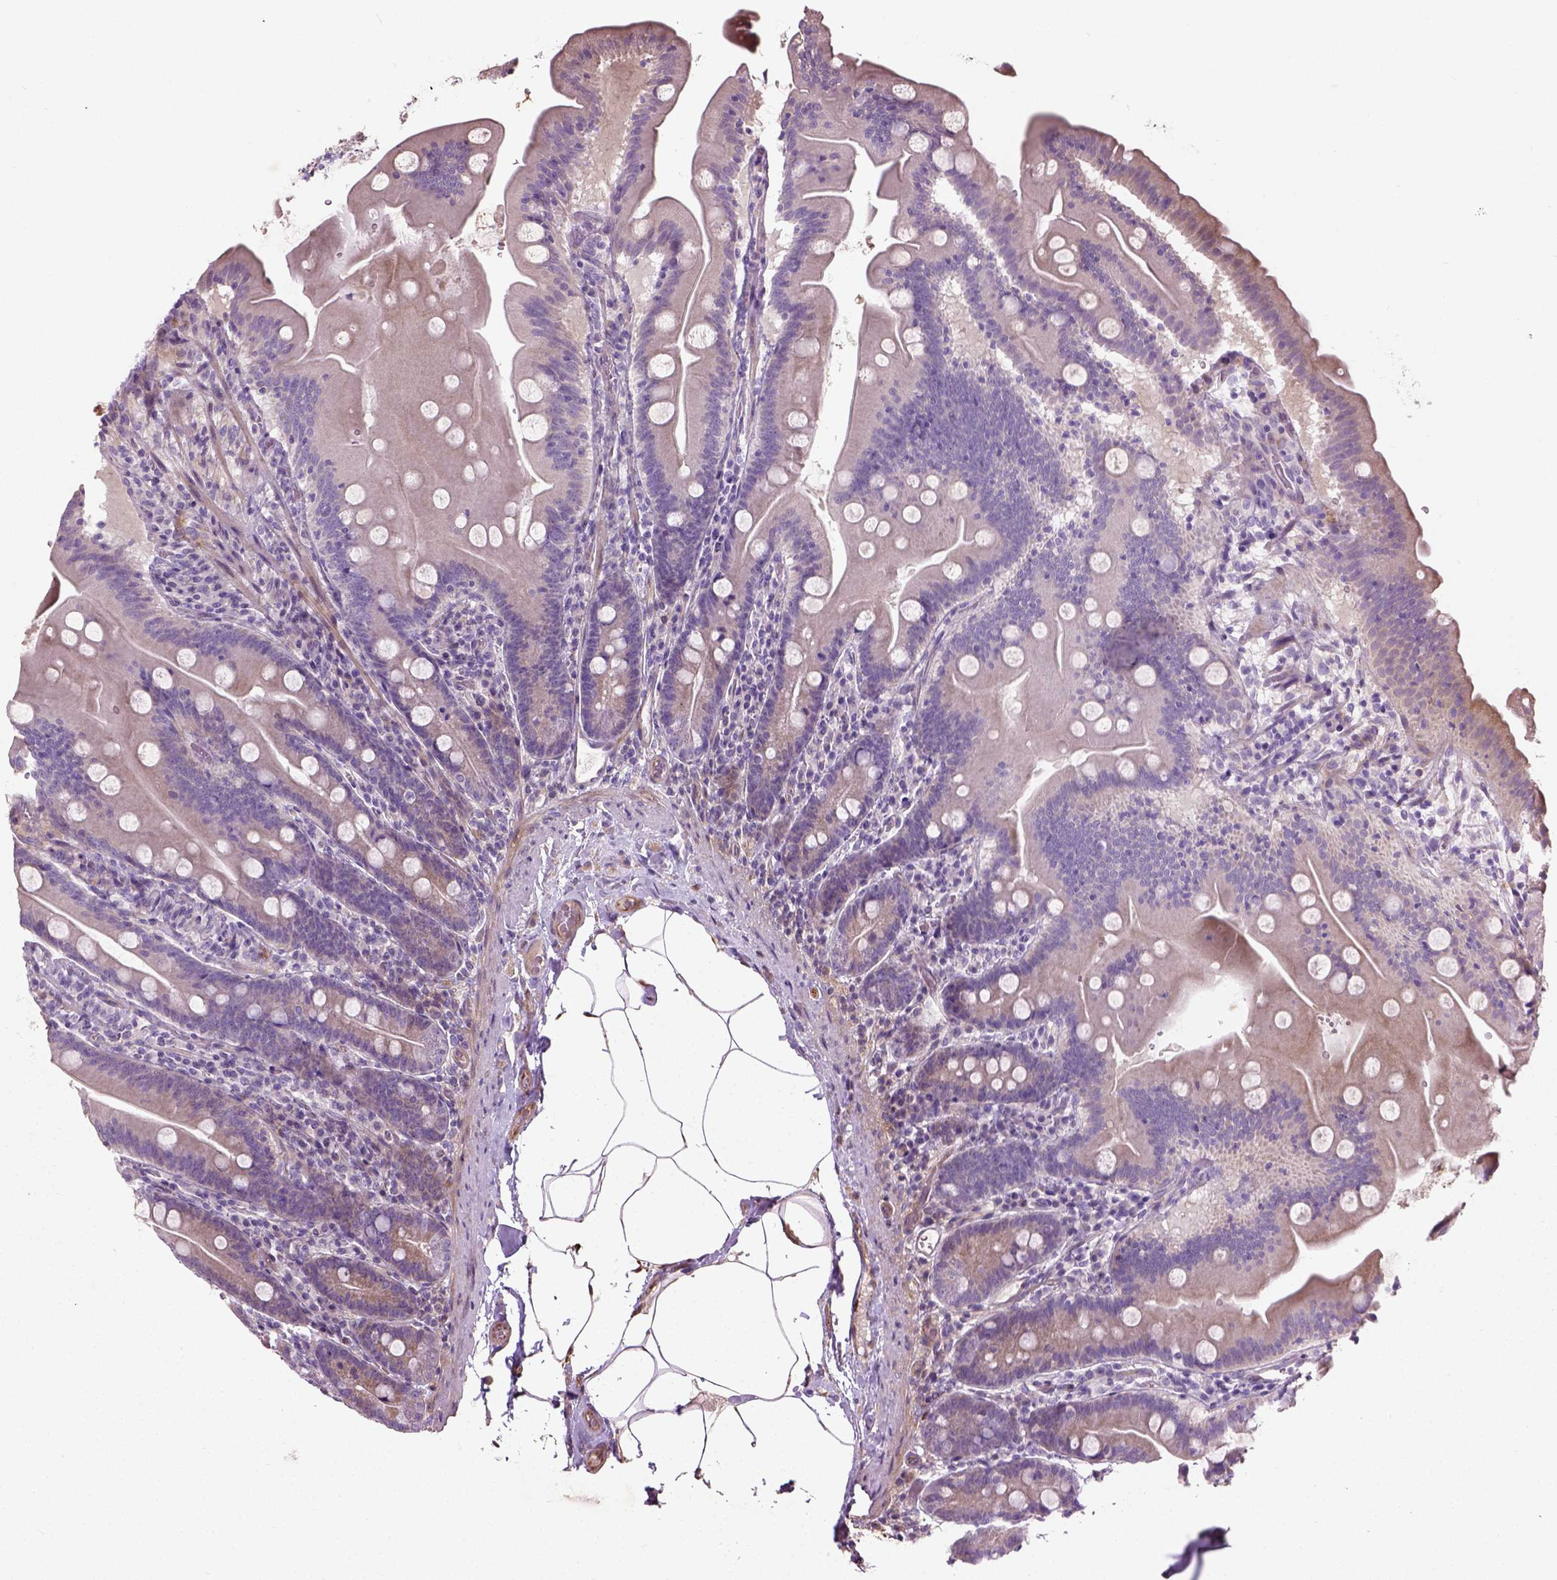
{"staining": {"intensity": "weak", "quantity": "<25%", "location": "cytoplasmic/membranous"}, "tissue": "small intestine", "cell_type": "Glandular cells", "image_type": "normal", "snomed": [{"axis": "morphology", "description": "Normal tissue, NOS"}, {"axis": "topography", "description": "Small intestine"}], "caption": "An immunohistochemistry image of normal small intestine is shown. There is no staining in glandular cells of small intestine. (DAB (3,3'-diaminobenzidine) immunohistochemistry (IHC), high magnification).", "gene": "PKP3", "patient": {"sex": "male", "age": 37}}